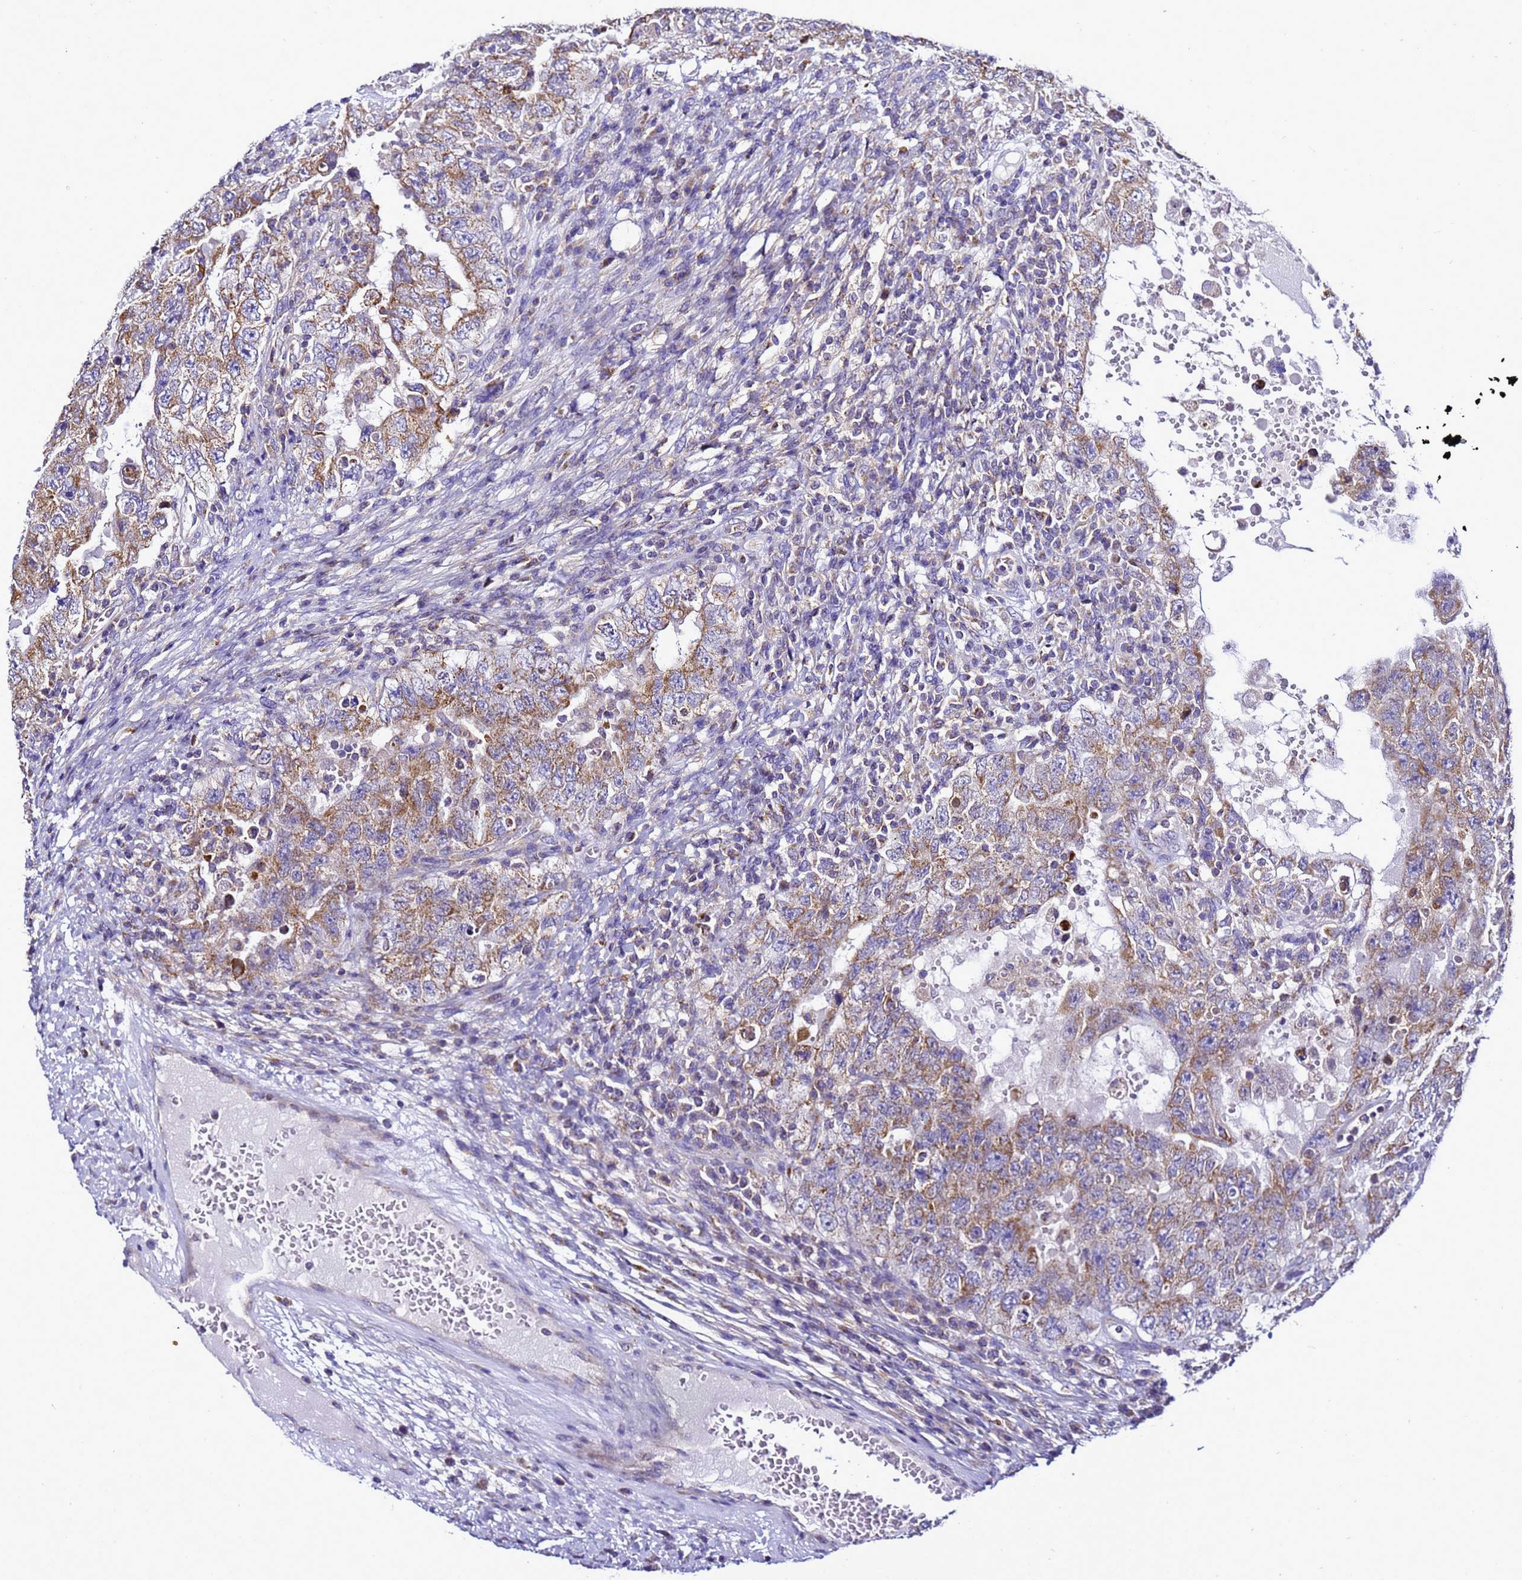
{"staining": {"intensity": "moderate", "quantity": ">75%", "location": "cytoplasmic/membranous"}, "tissue": "testis cancer", "cell_type": "Tumor cells", "image_type": "cancer", "snomed": [{"axis": "morphology", "description": "Carcinoma, Embryonal, NOS"}, {"axis": "topography", "description": "Testis"}], "caption": "This micrograph exhibits immunohistochemistry staining of testis cancer, with medium moderate cytoplasmic/membranous positivity in about >75% of tumor cells.", "gene": "HIGD2A", "patient": {"sex": "male", "age": 26}}